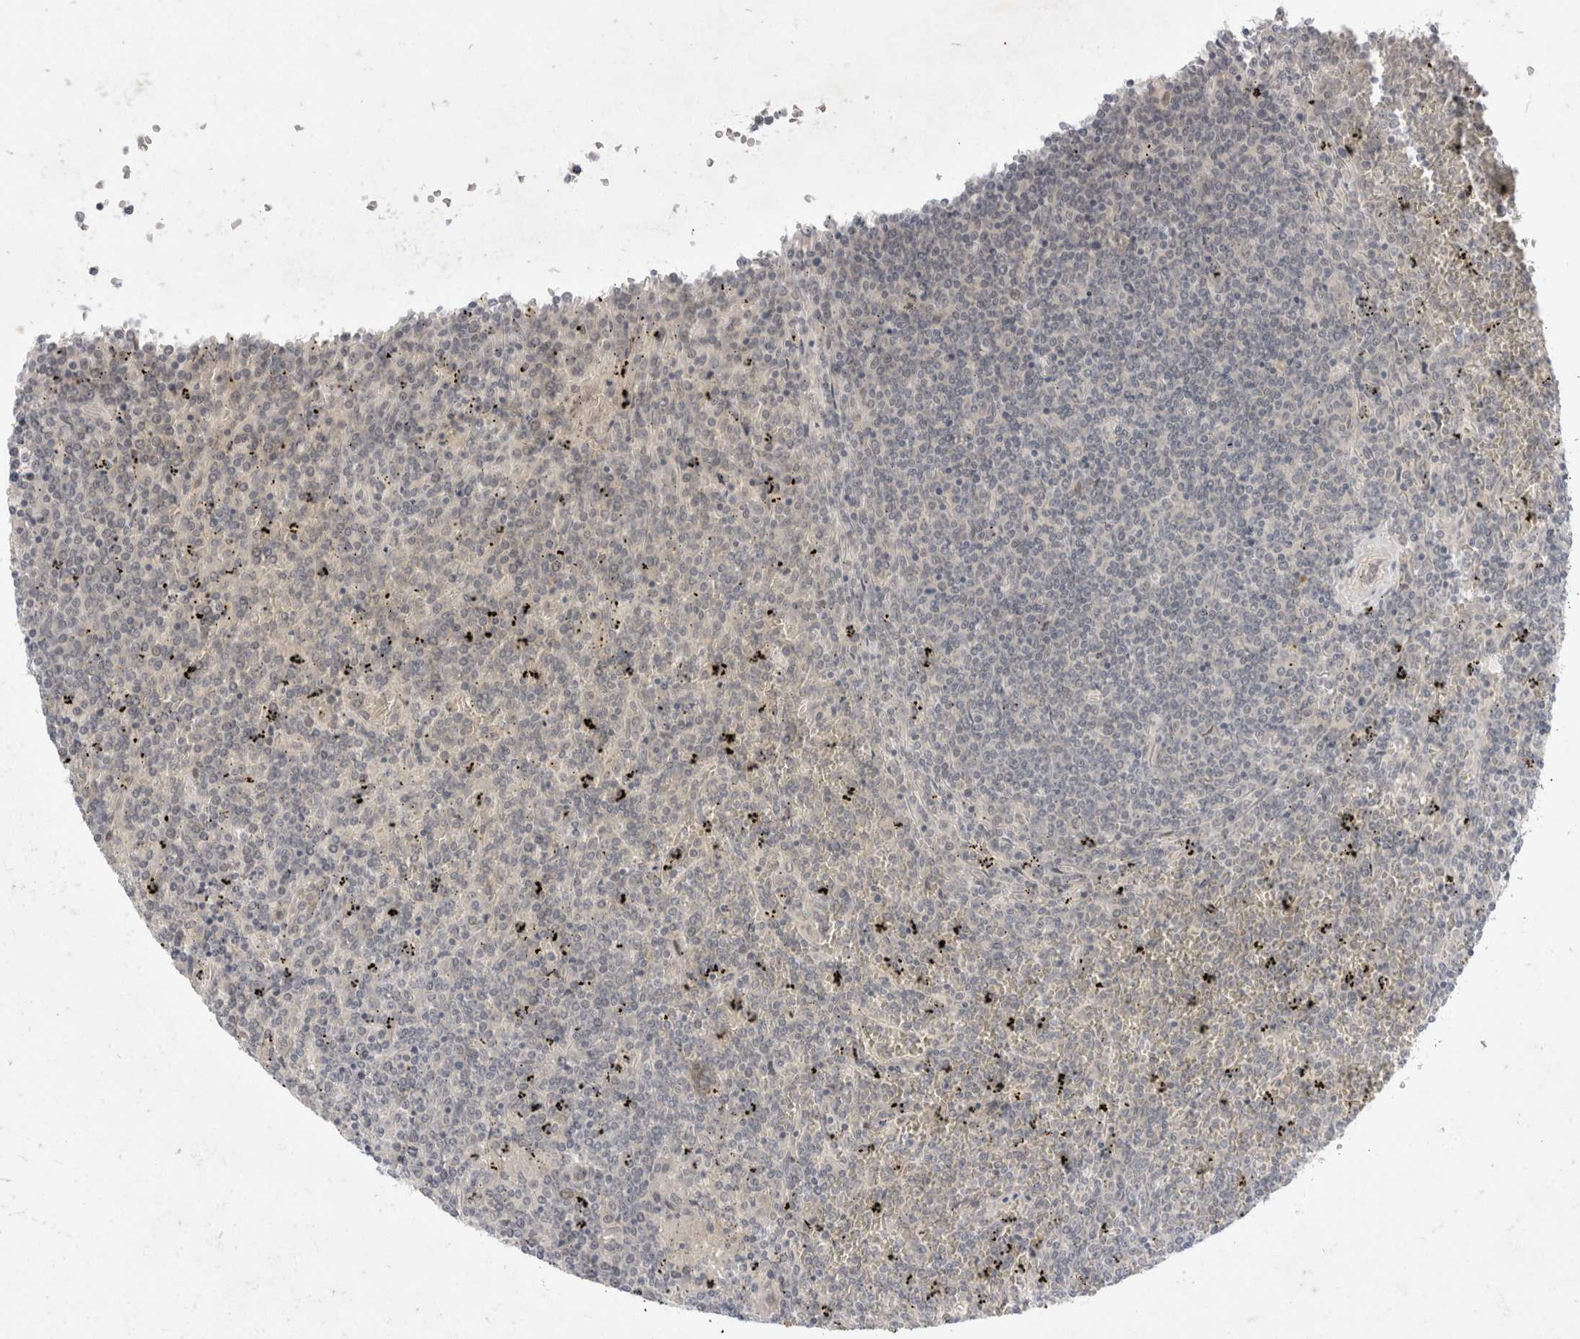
{"staining": {"intensity": "negative", "quantity": "none", "location": "none"}, "tissue": "lymphoma", "cell_type": "Tumor cells", "image_type": "cancer", "snomed": [{"axis": "morphology", "description": "Malignant lymphoma, non-Hodgkin's type, Low grade"}, {"axis": "topography", "description": "Spleen"}], "caption": "IHC of human malignant lymphoma, non-Hodgkin's type (low-grade) displays no staining in tumor cells.", "gene": "TOM1L2", "patient": {"sex": "female", "age": 19}}